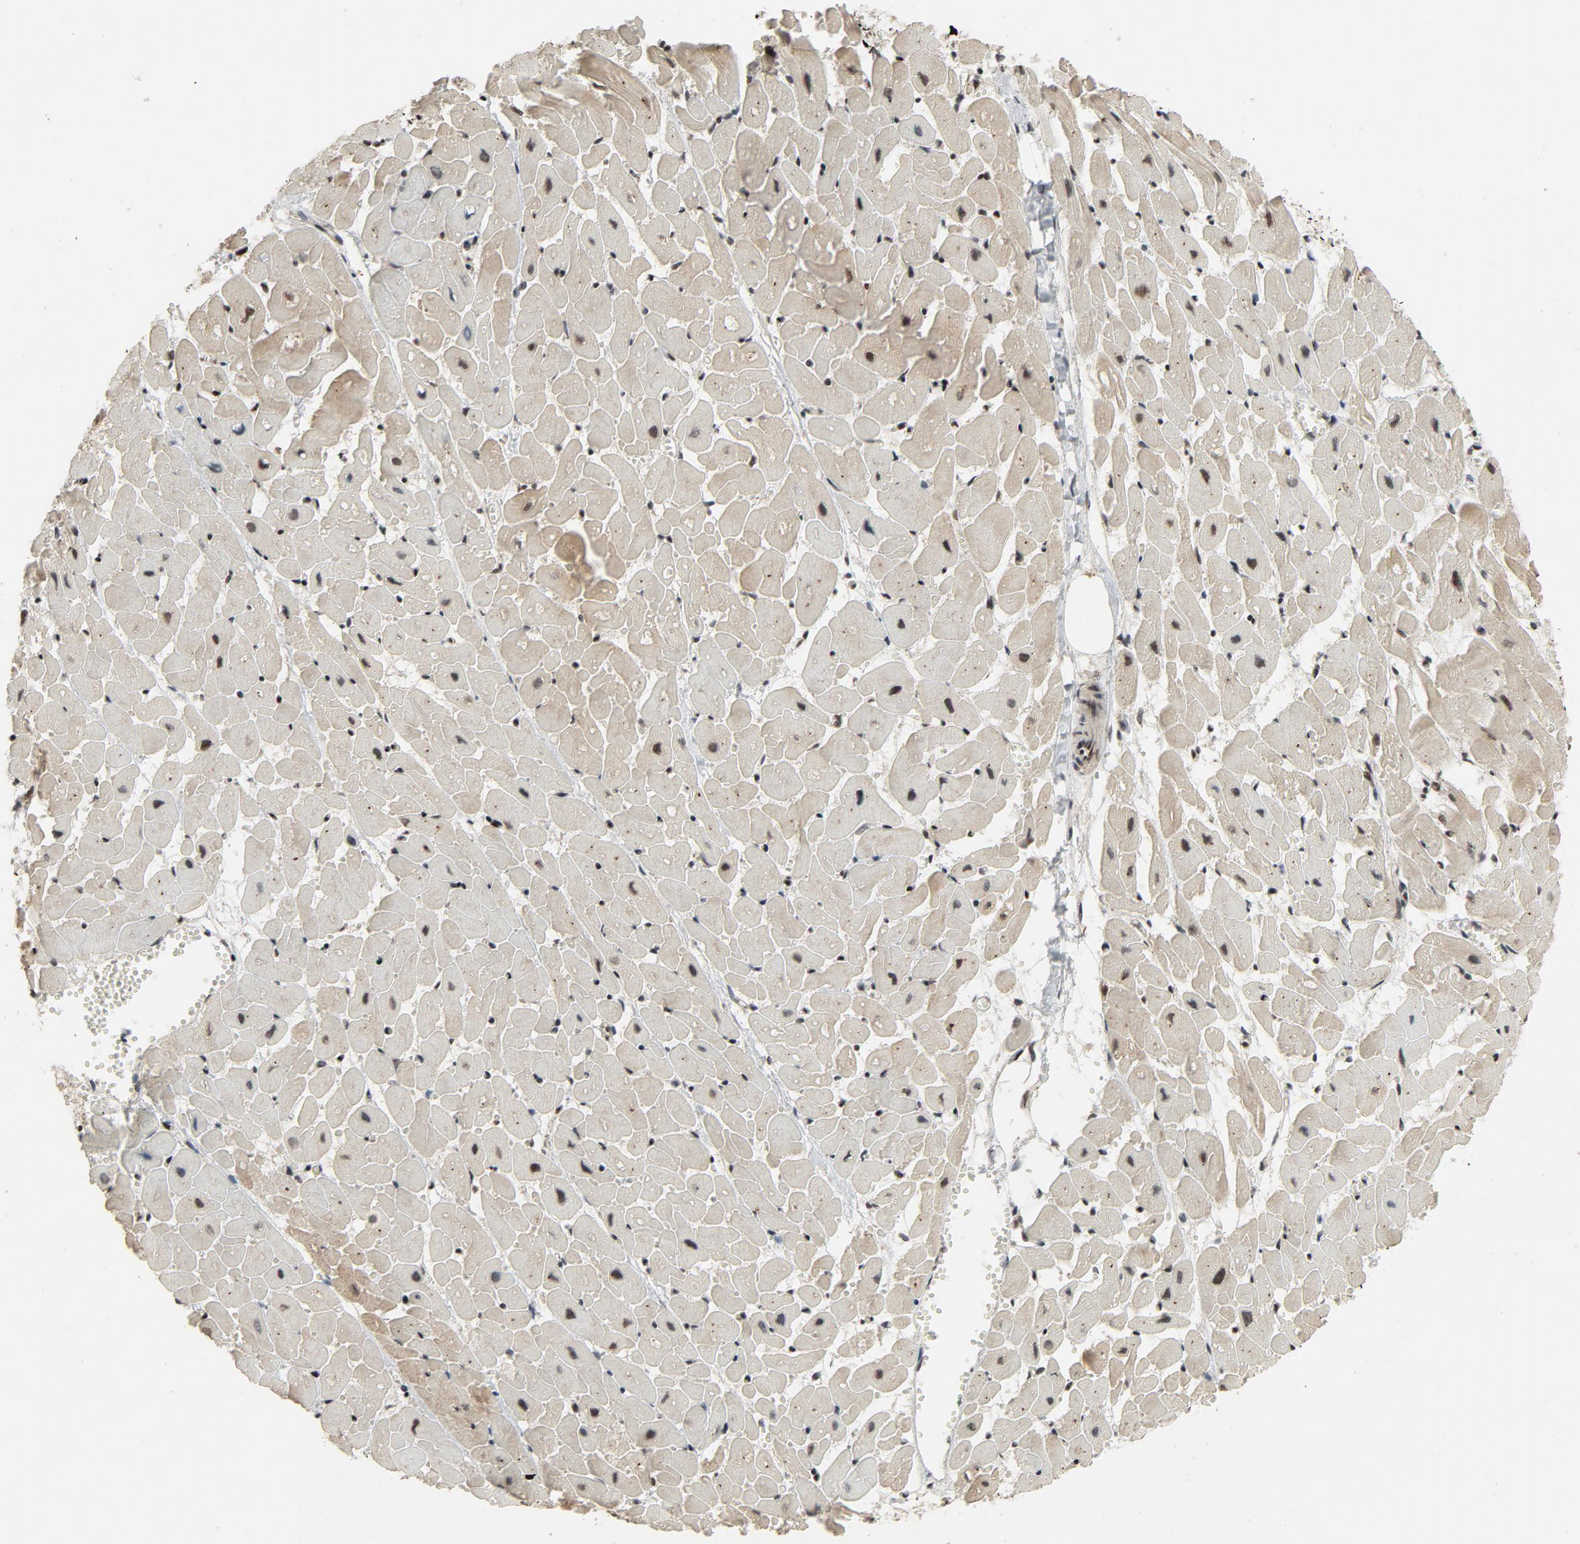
{"staining": {"intensity": "strong", "quantity": ">75%", "location": "nuclear"}, "tissue": "heart muscle", "cell_type": "Cardiomyocytes", "image_type": "normal", "snomed": [{"axis": "morphology", "description": "Normal tissue, NOS"}, {"axis": "topography", "description": "Heart"}], "caption": "Immunohistochemistry micrograph of unremarkable human heart muscle stained for a protein (brown), which demonstrates high levels of strong nuclear staining in about >75% of cardiomyocytes.", "gene": "SMARCD1", "patient": {"sex": "female", "age": 19}}